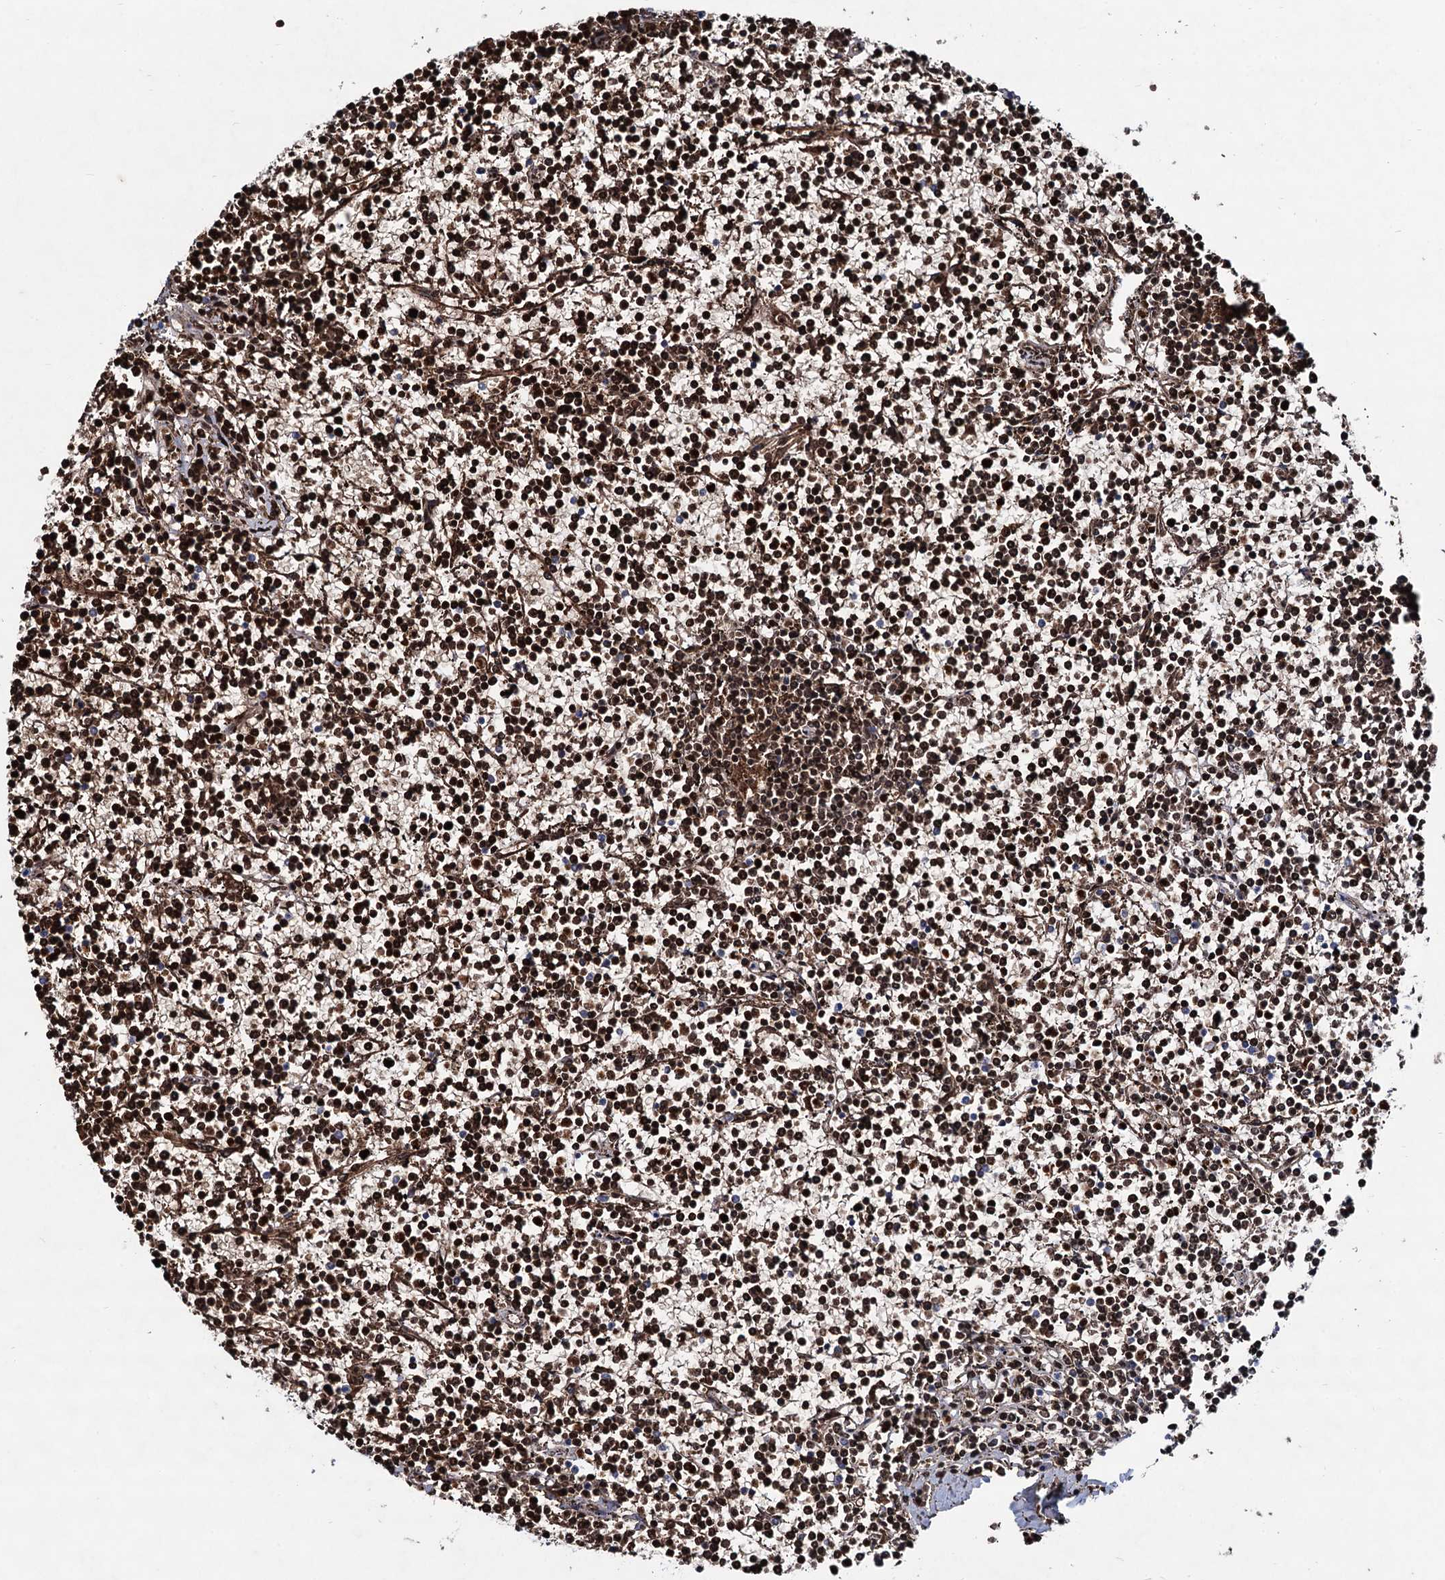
{"staining": {"intensity": "strong", "quantity": ">75%", "location": "nuclear"}, "tissue": "lymphoma", "cell_type": "Tumor cells", "image_type": "cancer", "snomed": [{"axis": "morphology", "description": "Malignant lymphoma, non-Hodgkin's type, Low grade"}, {"axis": "topography", "description": "Spleen"}], "caption": "High-magnification brightfield microscopy of lymphoma stained with DAB (3,3'-diaminobenzidine) (brown) and counterstained with hematoxylin (blue). tumor cells exhibit strong nuclear staining is appreciated in about>75% of cells.", "gene": "RNF6", "patient": {"sex": "female", "age": 19}}